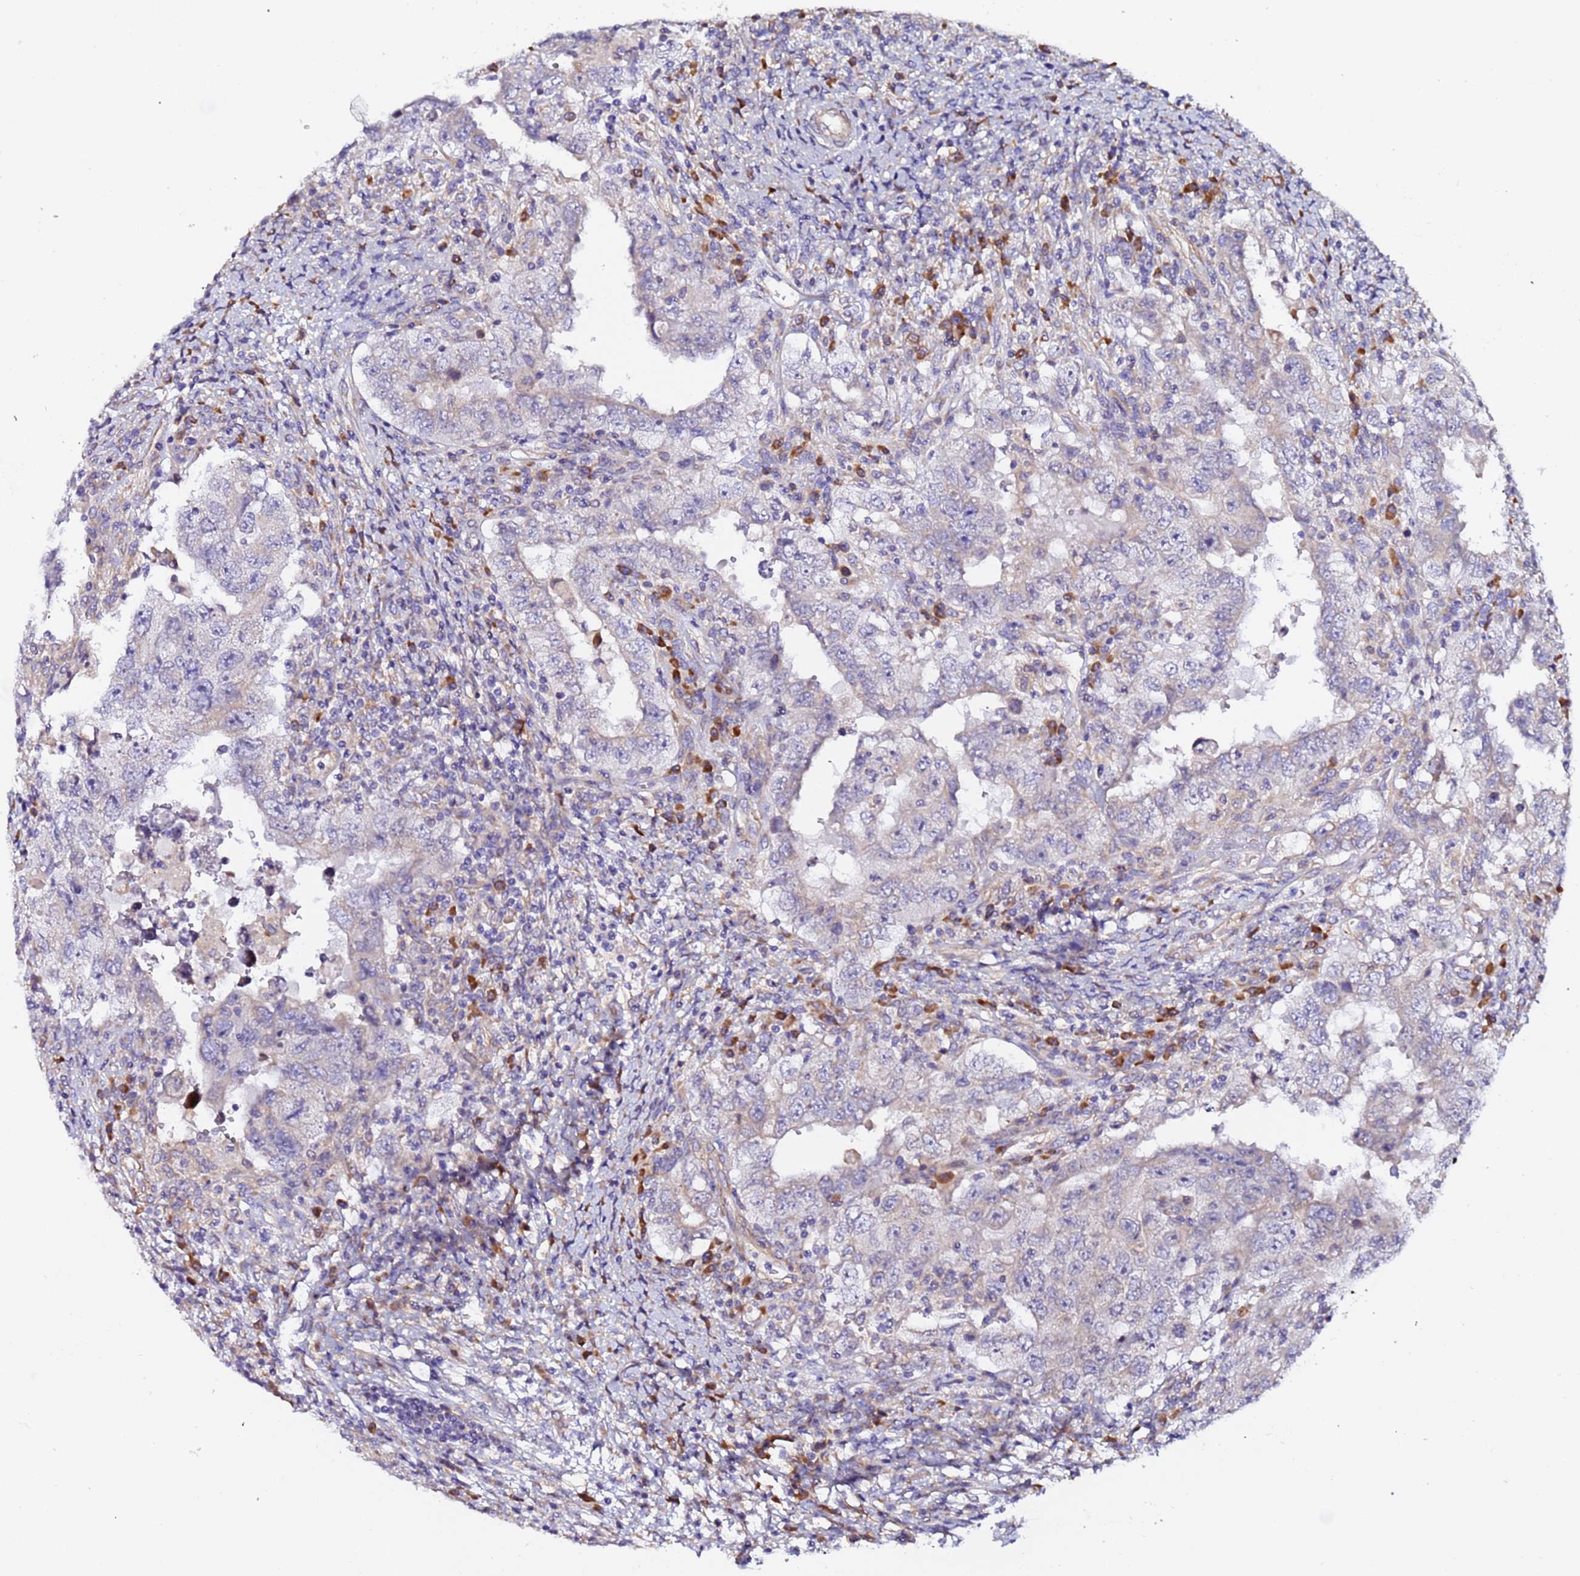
{"staining": {"intensity": "weak", "quantity": "25%-75%", "location": "cytoplasmic/membranous"}, "tissue": "testis cancer", "cell_type": "Tumor cells", "image_type": "cancer", "snomed": [{"axis": "morphology", "description": "Carcinoma, Embryonal, NOS"}, {"axis": "topography", "description": "Testis"}], "caption": "IHC micrograph of neoplastic tissue: human testis embryonal carcinoma stained using immunohistochemistry demonstrates low levels of weak protein expression localized specifically in the cytoplasmic/membranous of tumor cells, appearing as a cytoplasmic/membranous brown color.", "gene": "JRKL", "patient": {"sex": "male", "age": 26}}